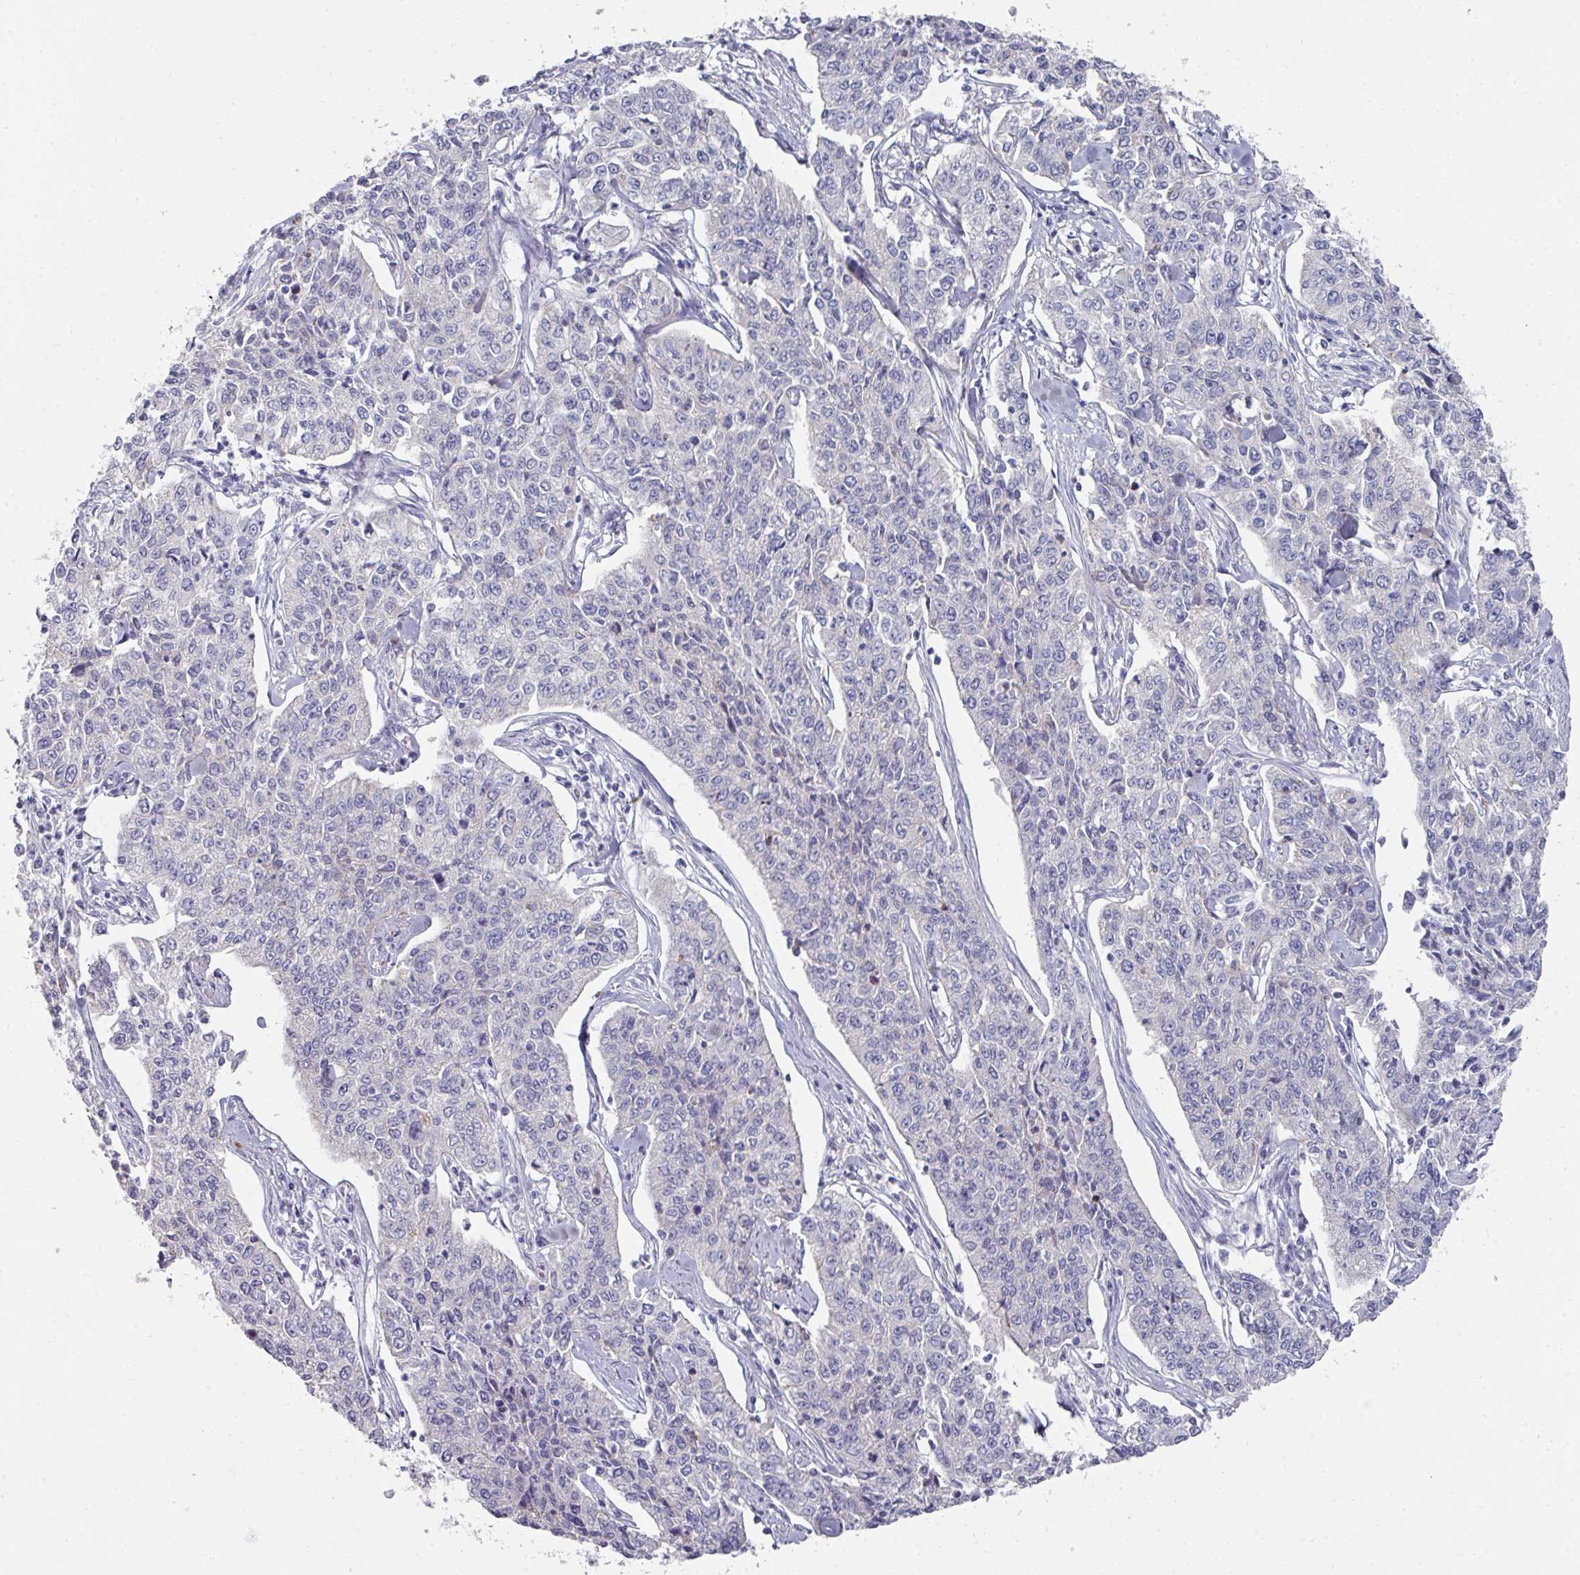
{"staining": {"intensity": "negative", "quantity": "none", "location": "none"}, "tissue": "cervical cancer", "cell_type": "Tumor cells", "image_type": "cancer", "snomed": [{"axis": "morphology", "description": "Squamous cell carcinoma, NOS"}, {"axis": "topography", "description": "Cervix"}], "caption": "This is a histopathology image of IHC staining of cervical squamous cell carcinoma, which shows no staining in tumor cells.", "gene": "NT5C1A", "patient": {"sex": "female", "age": 35}}